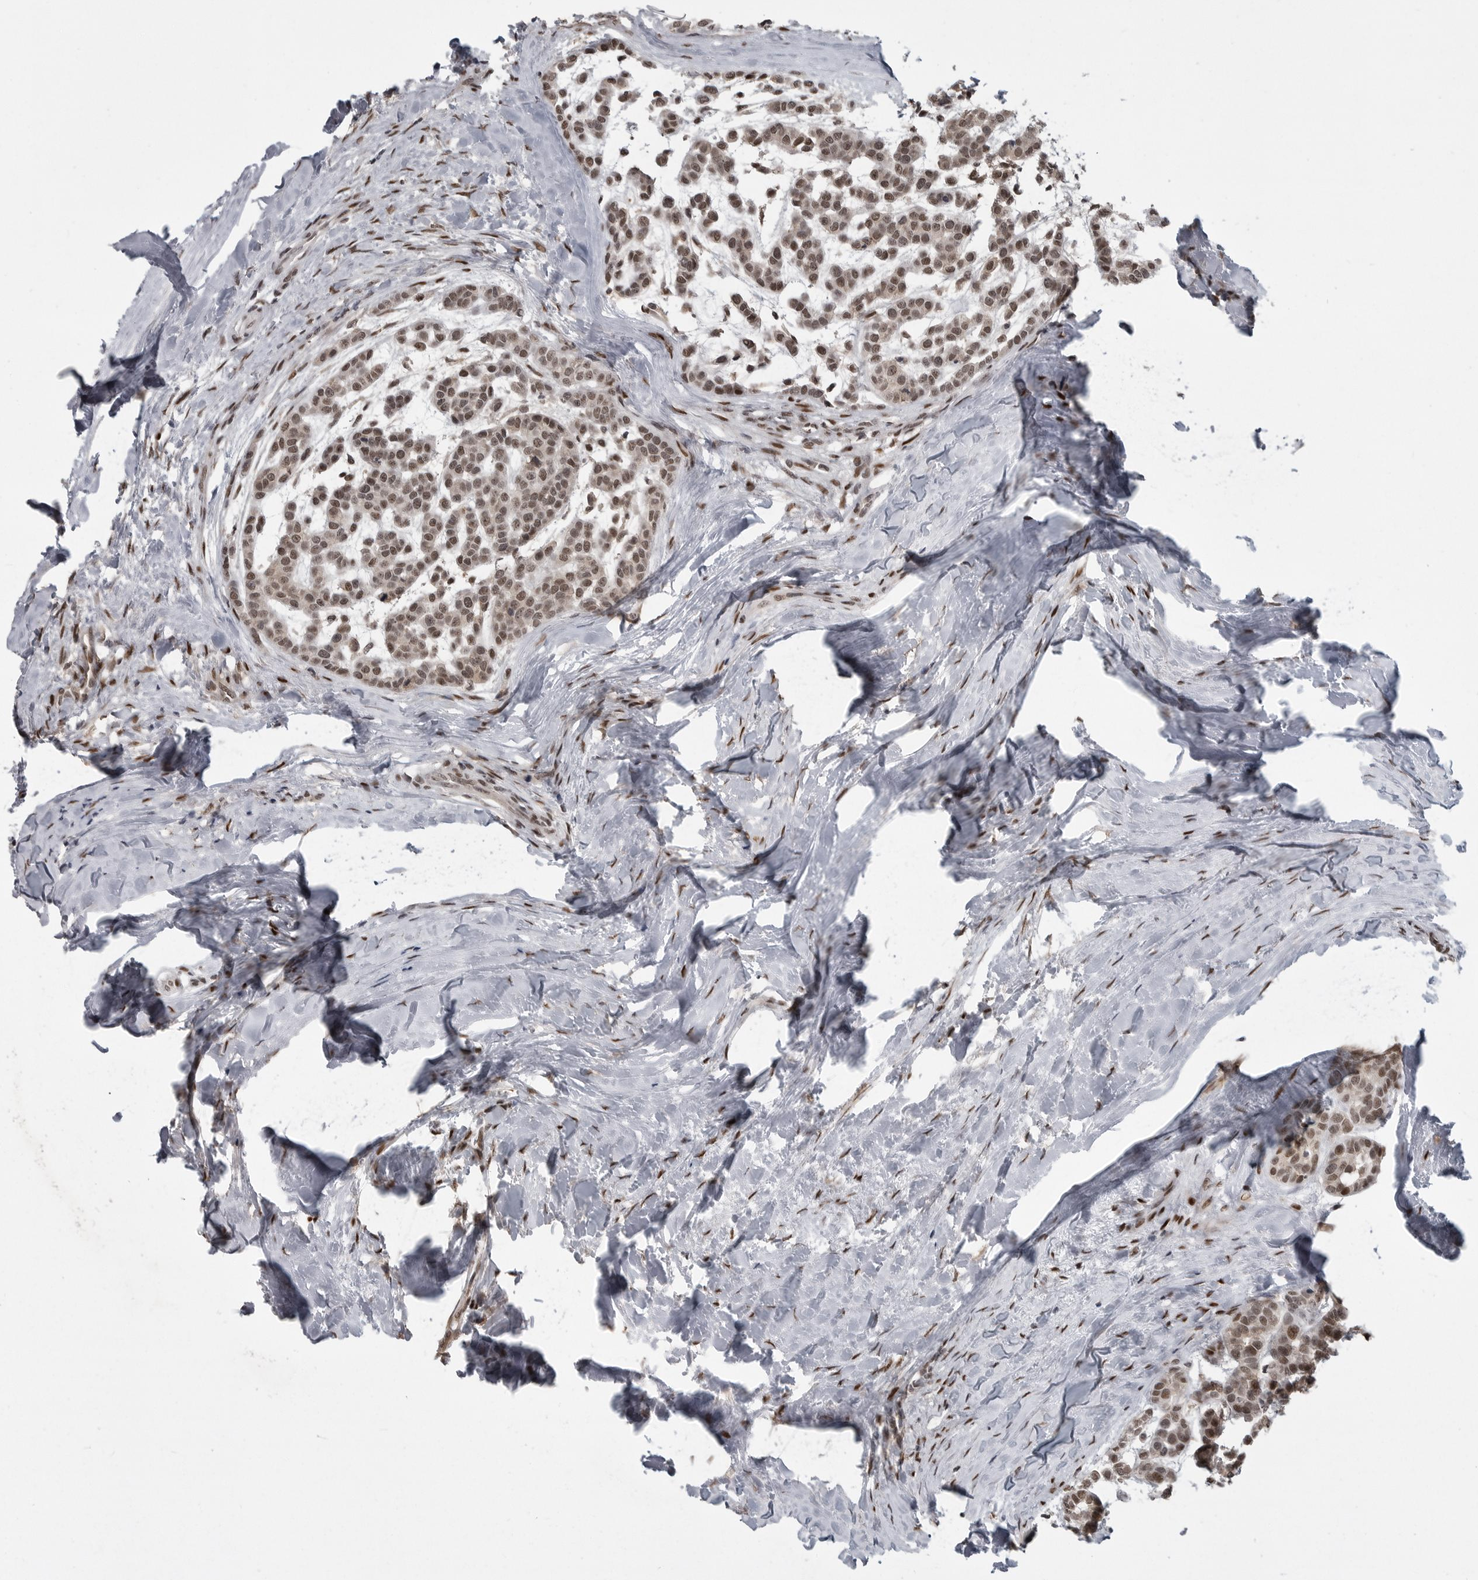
{"staining": {"intensity": "moderate", "quantity": ">75%", "location": "nuclear"}, "tissue": "head and neck cancer", "cell_type": "Tumor cells", "image_type": "cancer", "snomed": [{"axis": "morphology", "description": "Adenocarcinoma, NOS"}, {"axis": "morphology", "description": "Adenoma, NOS"}, {"axis": "topography", "description": "Head-Neck"}], "caption": "Protein analysis of head and neck cancer tissue reveals moderate nuclear expression in about >75% of tumor cells.", "gene": "C8orf58", "patient": {"sex": "female", "age": 55}}